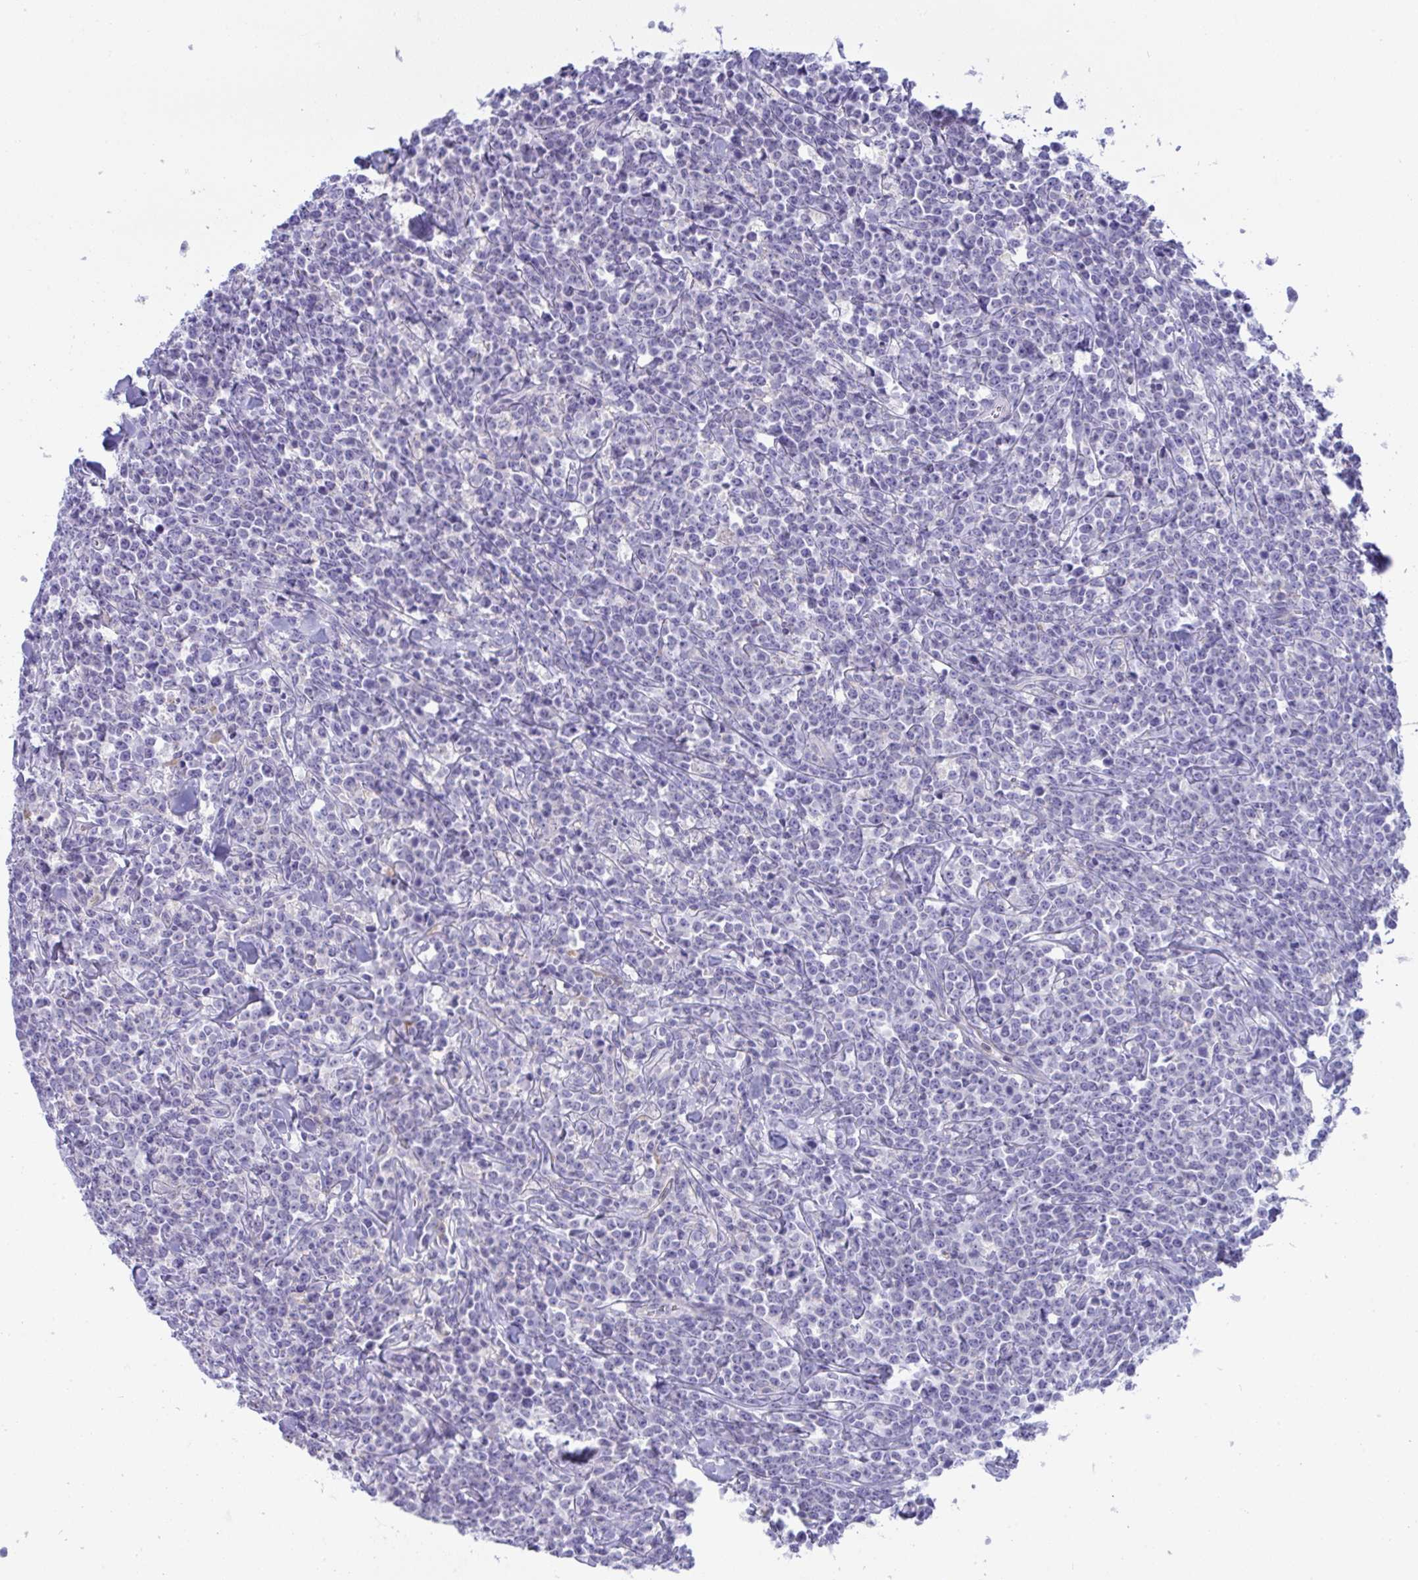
{"staining": {"intensity": "negative", "quantity": "none", "location": "none"}, "tissue": "lymphoma", "cell_type": "Tumor cells", "image_type": "cancer", "snomed": [{"axis": "morphology", "description": "Malignant lymphoma, non-Hodgkin's type, High grade"}, {"axis": "topography", "description": "Small intestine"}], "caption": "High-grade malignant lymphoma, non-Hodgkin's type stained for a protein using immunohistochemistry (IHC) demonstrates no staining tumor cells.", "gene": "PLA2G12B", "patient": {"sex": "female", "age": 56}}